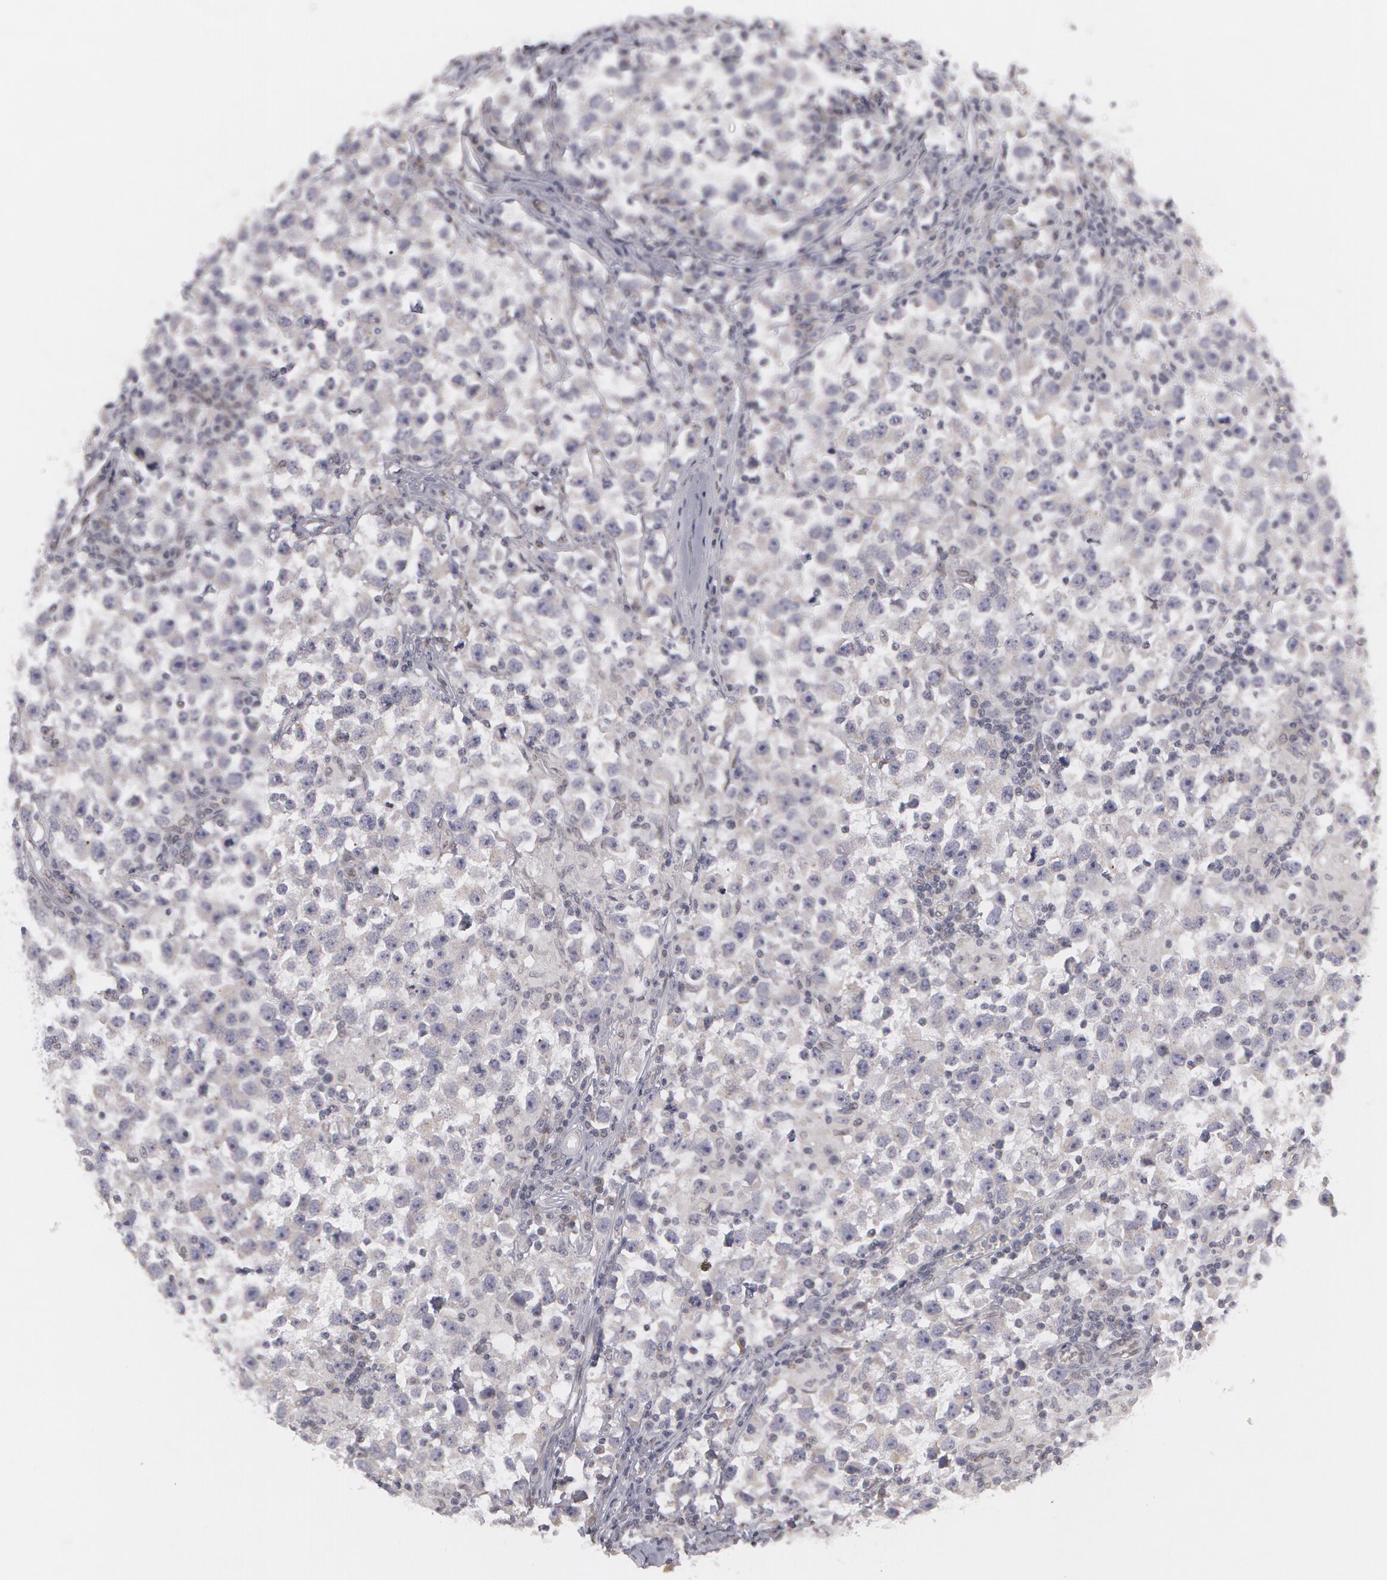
{"staining": {"intensity": "negative", "quantity": "none", "location": "none"}, "tissue": "testis cancer", "cell_type": "Tumor cells", "image_type": "cancer", "snomed": [{"axis": "morphology", "description": "Seminoma, NOS"}, {"axis": "topography", "description": "Testis"}], "caption": "There is no significant staining in tumor cells of testis seminoma. (DAB (3,3'-diaminobenzidine) immunohistochemistry visualized using brightfield microscopy, high magnification).", "gene": "EMD", "patient": {"sex": "male", "age": 33}}